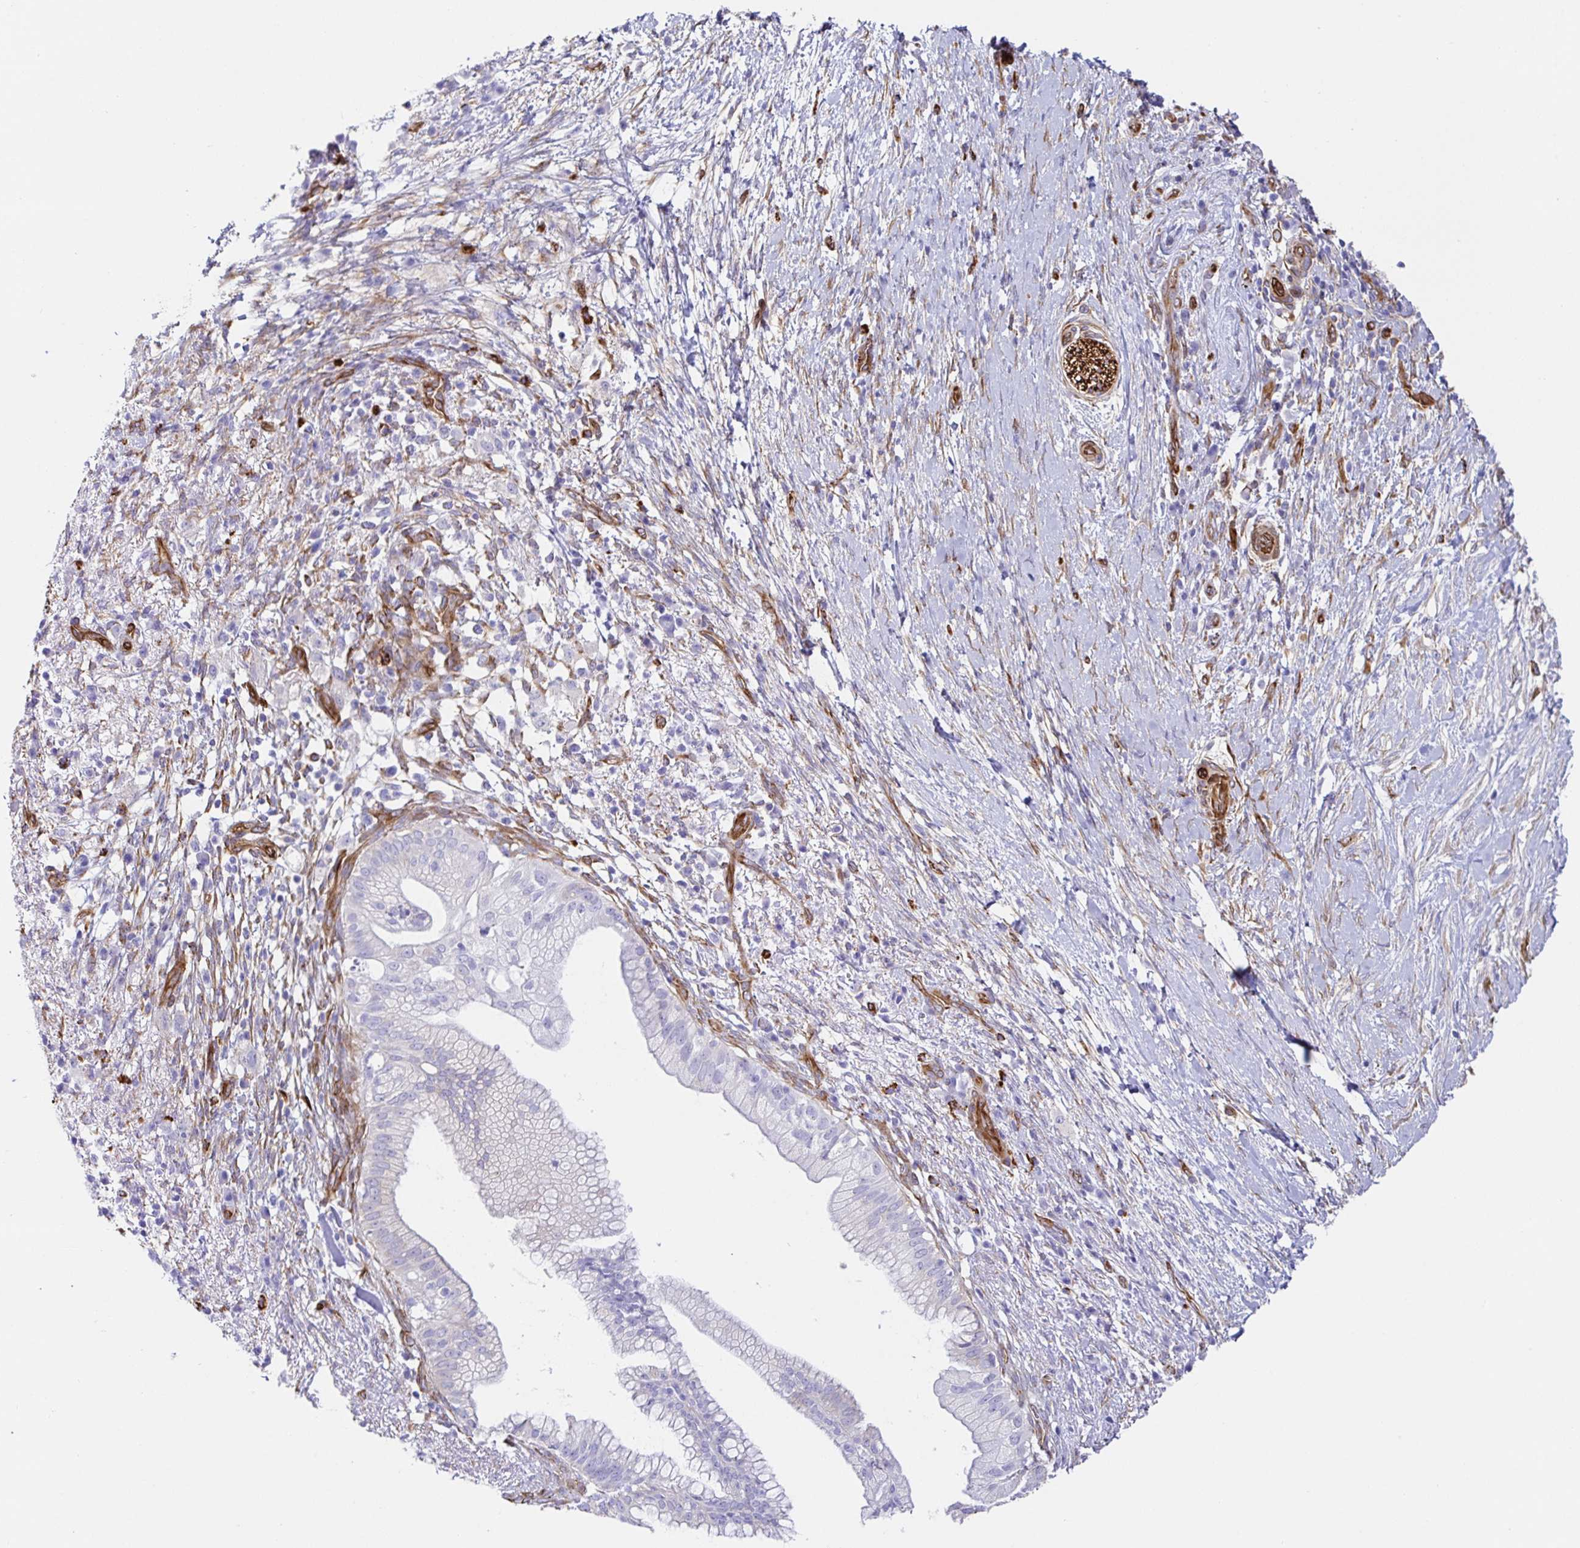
{"staining": {"intensity": "negative", "quantity": "none", "location": "none"}, "tissue": "pancreatic cancer", "cell_type": "Tumor cells", "image_type": "cancer", "snomed": [{"axis": "morphology", "description": "Adenocarcinoma, NOS"}, {"axis": "topography", "description": "Pancreas"}], "caption": "Immunohistochemistry image of pancreatic cancer stained for a protein (brown), which shows no positivity in tumor cells.", "gene": "DOCK1", "patient": {"sex": "female", "age": 72}}